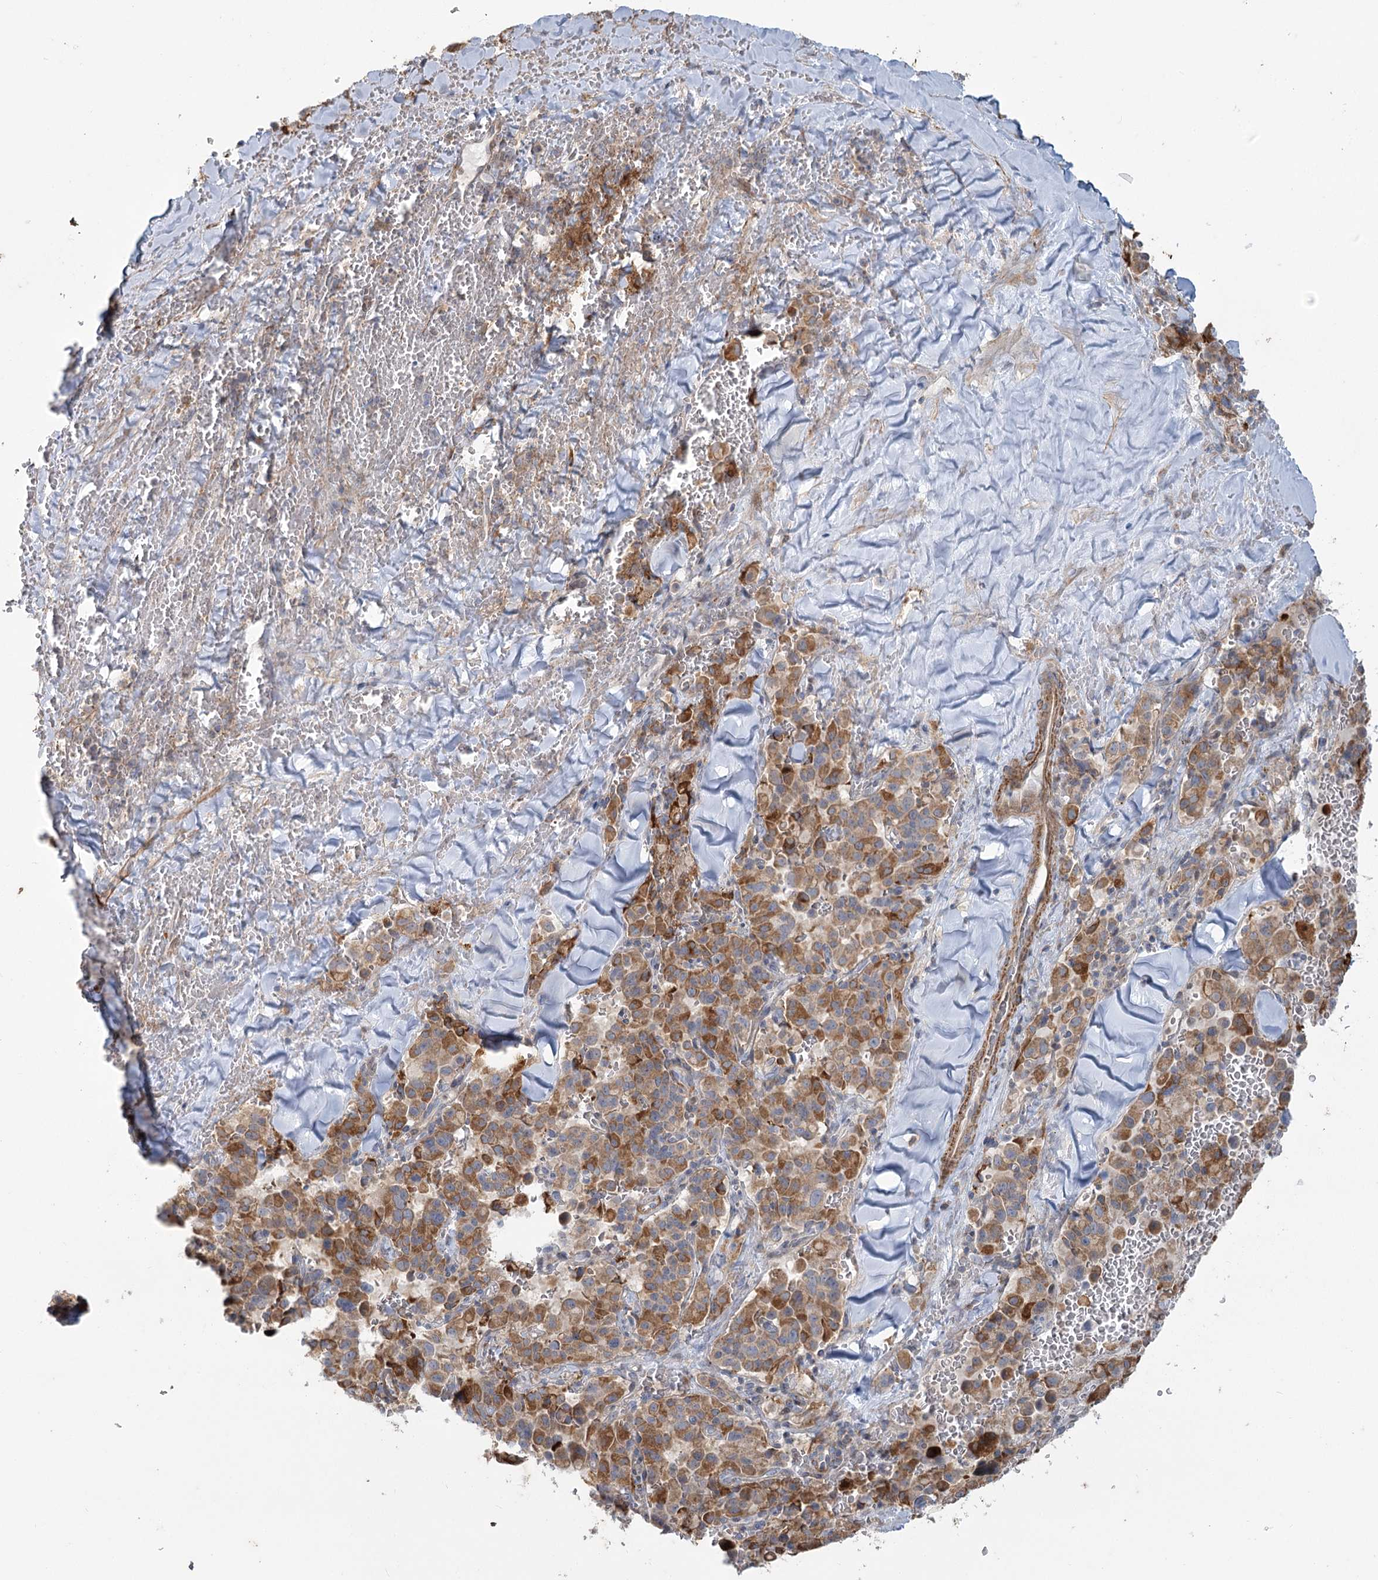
{"staining": {"intensity": "moderate", "quantity": ">75%", "location": "cytoplasmic/membranous"}, "tissue": "pancreatic cancer", "cell_type": "Tumor cells", "image_type": "cancer", "snomed": [{"axis": "morphology", "description": "Adenocarcinoma, NOS"}, {"axis": "topography", "description": "Pancreas"}], "caption": "Adenocarcinoma (pancreatic) stained with DAB immunohistochemistry shows medium levels of moderate cytoplasmic/membranous staining in about >75% of tumor cells. (DAB IHC with brightfield microscopy, high magnification).", "gene": "MTG1", "patient": {"sex": "male", "age": 65}}